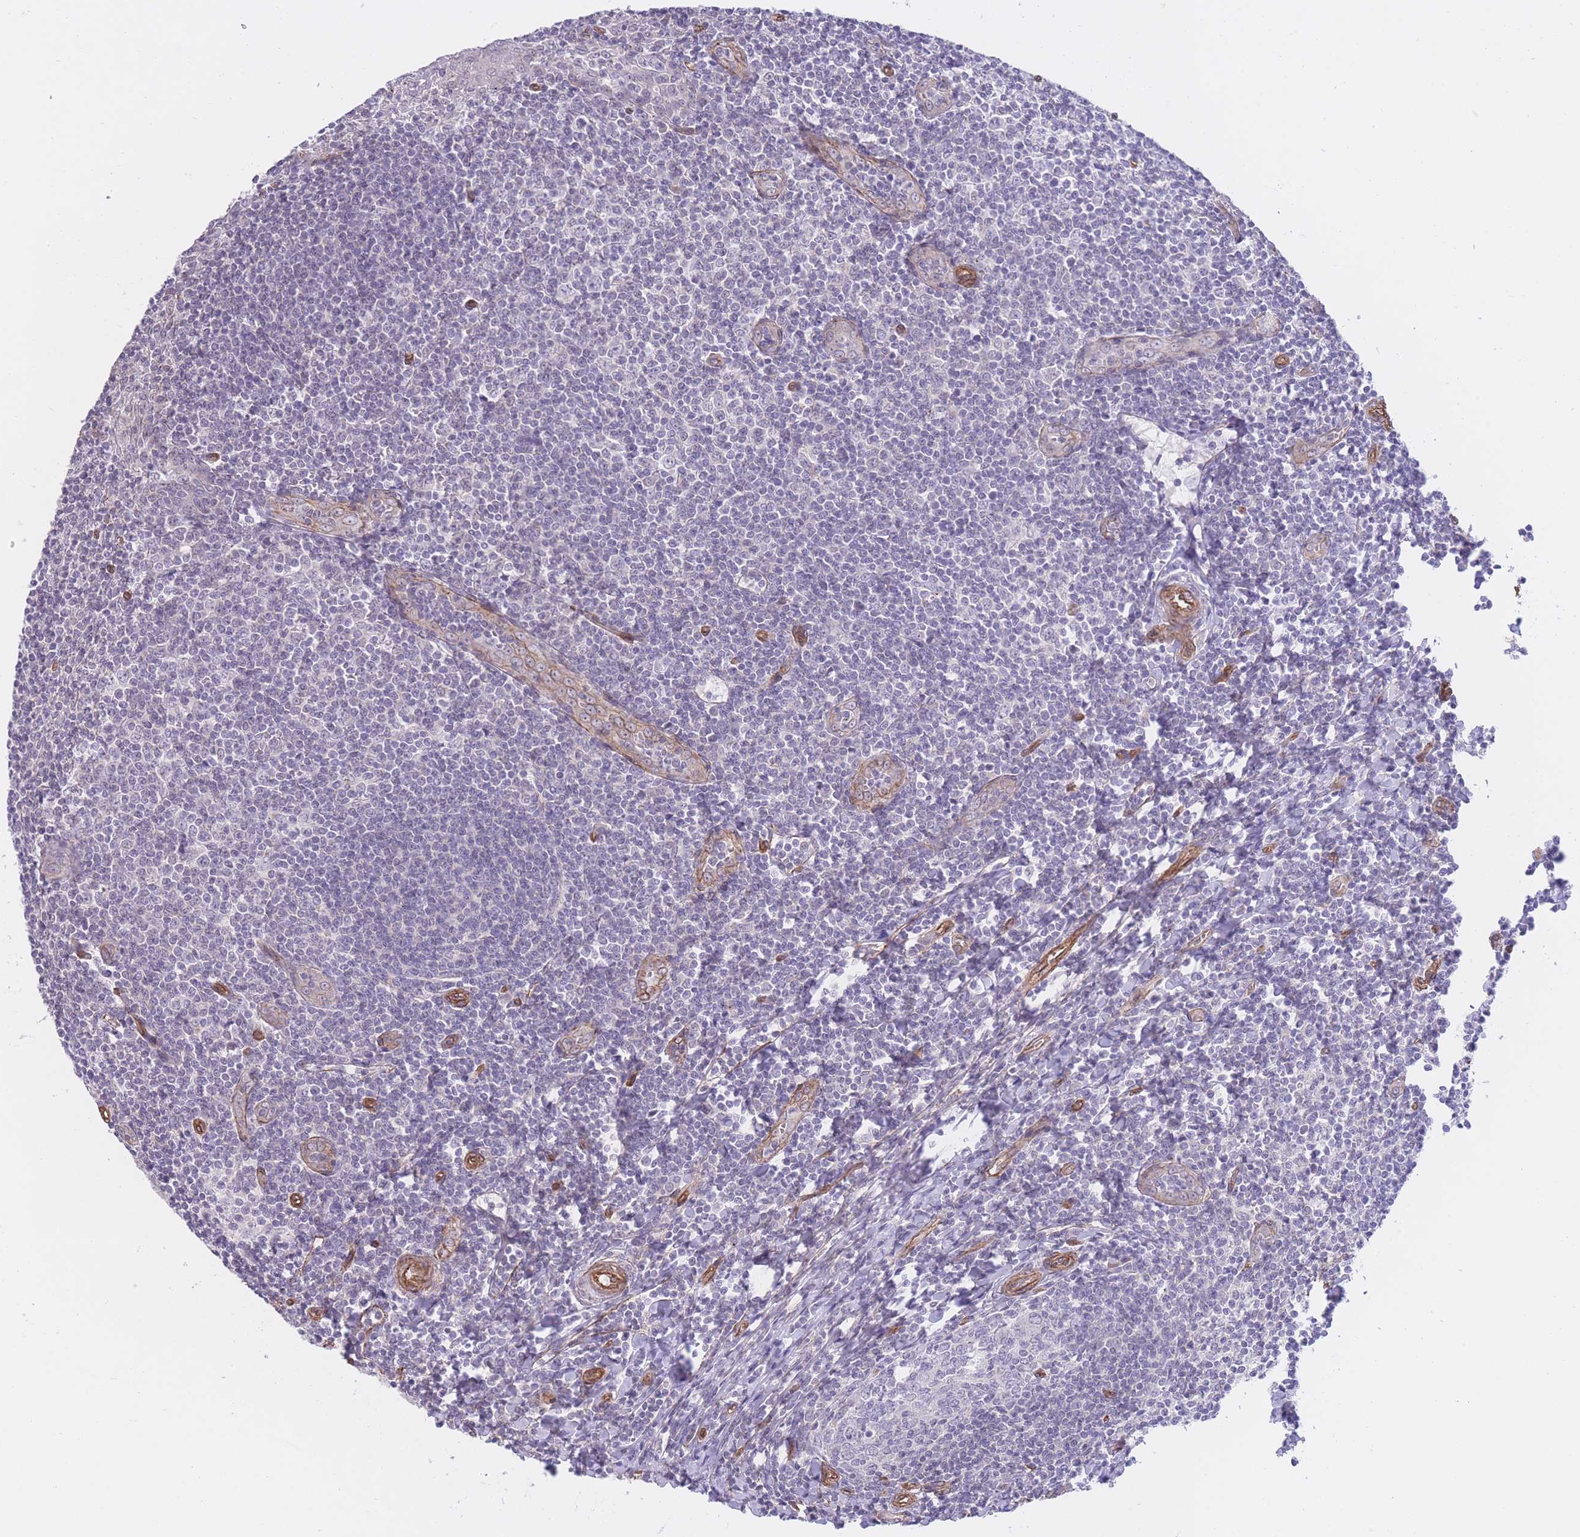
{"staining": {"intensity": "negative", "quantity": "none", "location": "none"}, "tissue": "tonsil", "cell_type": "Germinal center cells", "image_type": "normal", "snomed": [{"axis": "morphology", "description": "Normal tissue, NOS"}, {"axis": "topography", "description": "Tonsil"}], "caption": "The micrograph exhibits no significant expression in germinal center cells of tonsil. Nuclei are stained in blue.", "gene": "QTRT1", "patient": {"sex": "male", "age": 27}}